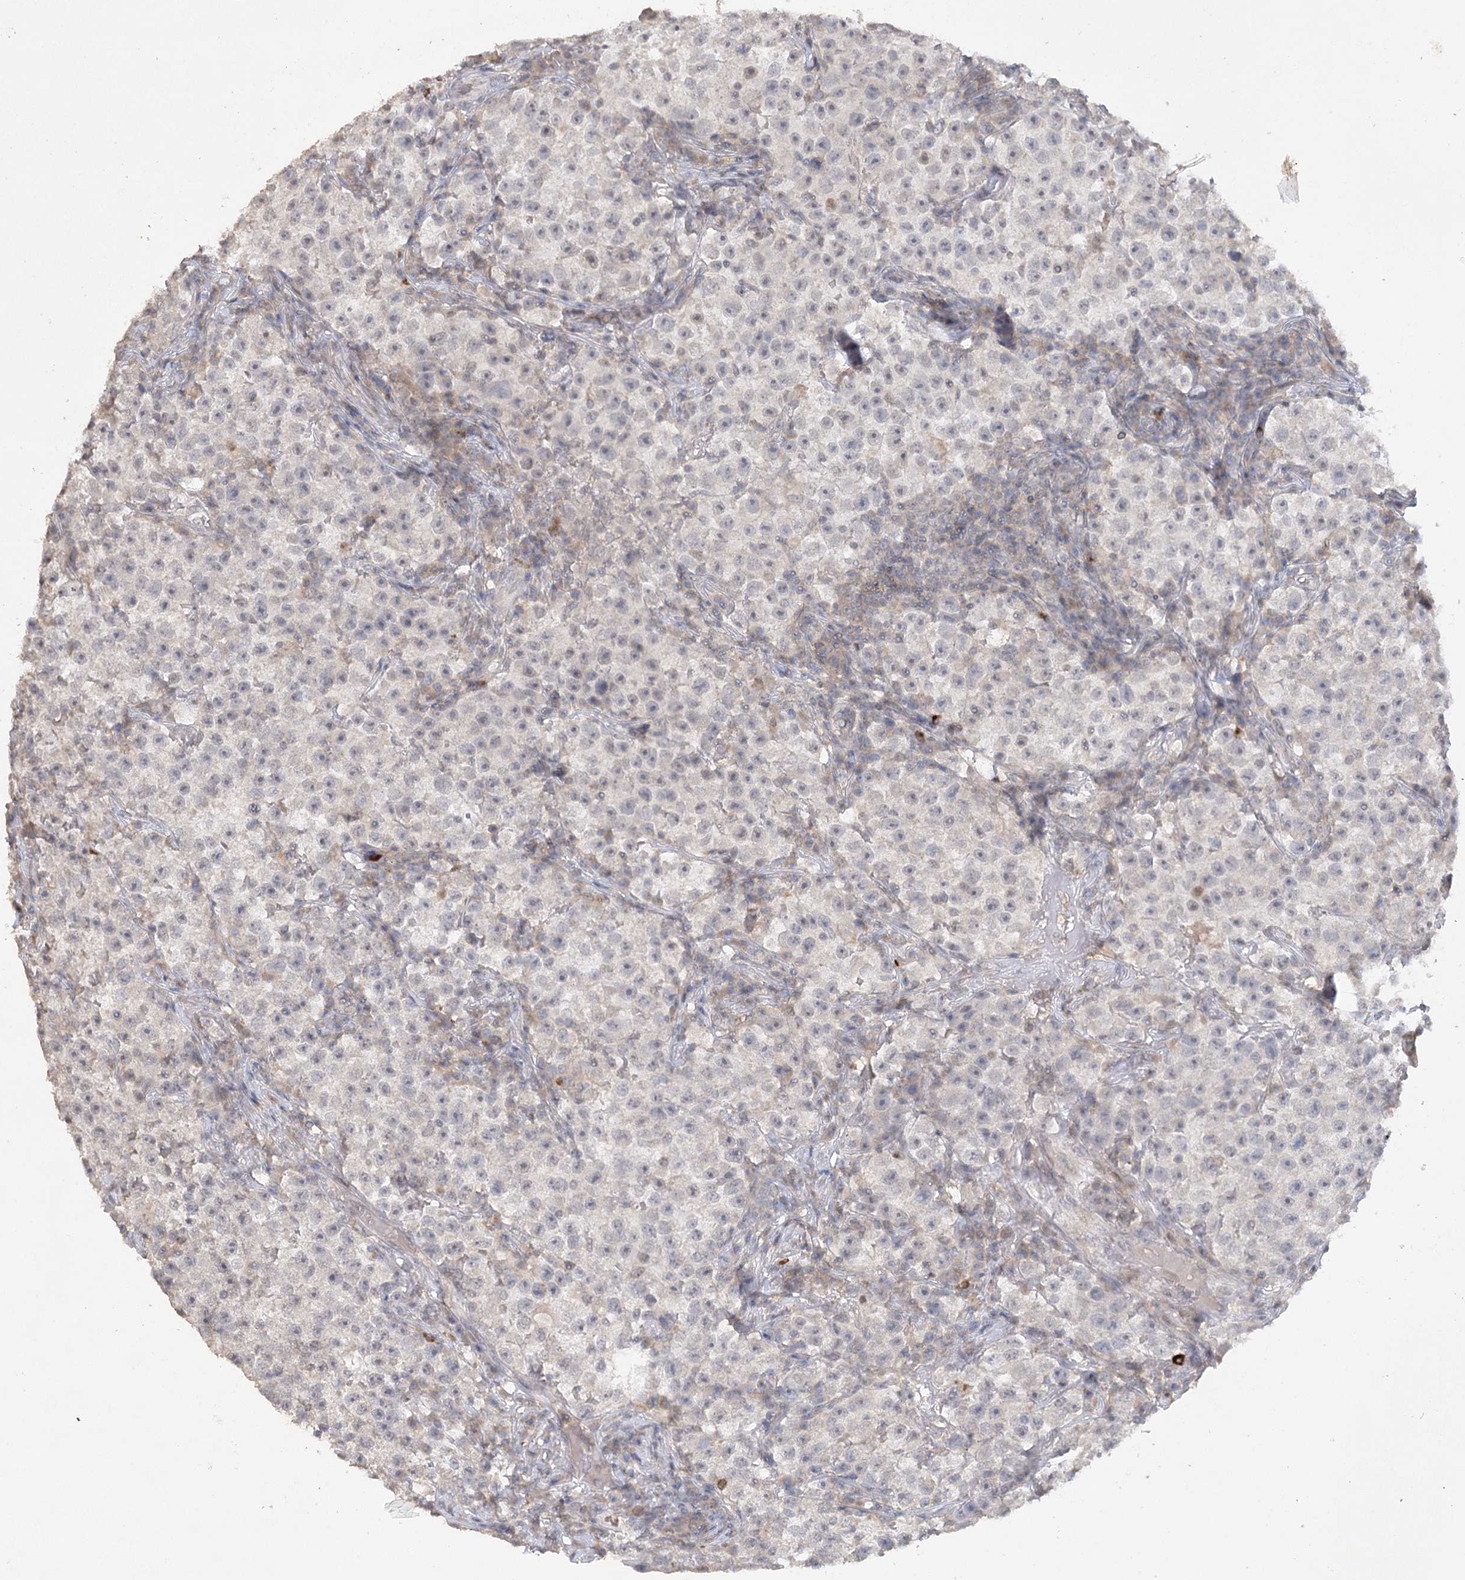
{"staining": {"intensity": "negative", "quantity": "none", "location": "none"}, "tissue": "testis cancer", "cell_type": "Tumor cells", "image_type": "cancer", "snomed": [{"axis": "morphology", "description": "Seminoma, NOS"}, {"axis": "topography", "description": "Testis"}], "caption": "There is no significant positivity in tumor cells of testis cancer.", "gene": "TRAF3IP1", "patient": {"sex": "male", "age": 22}}